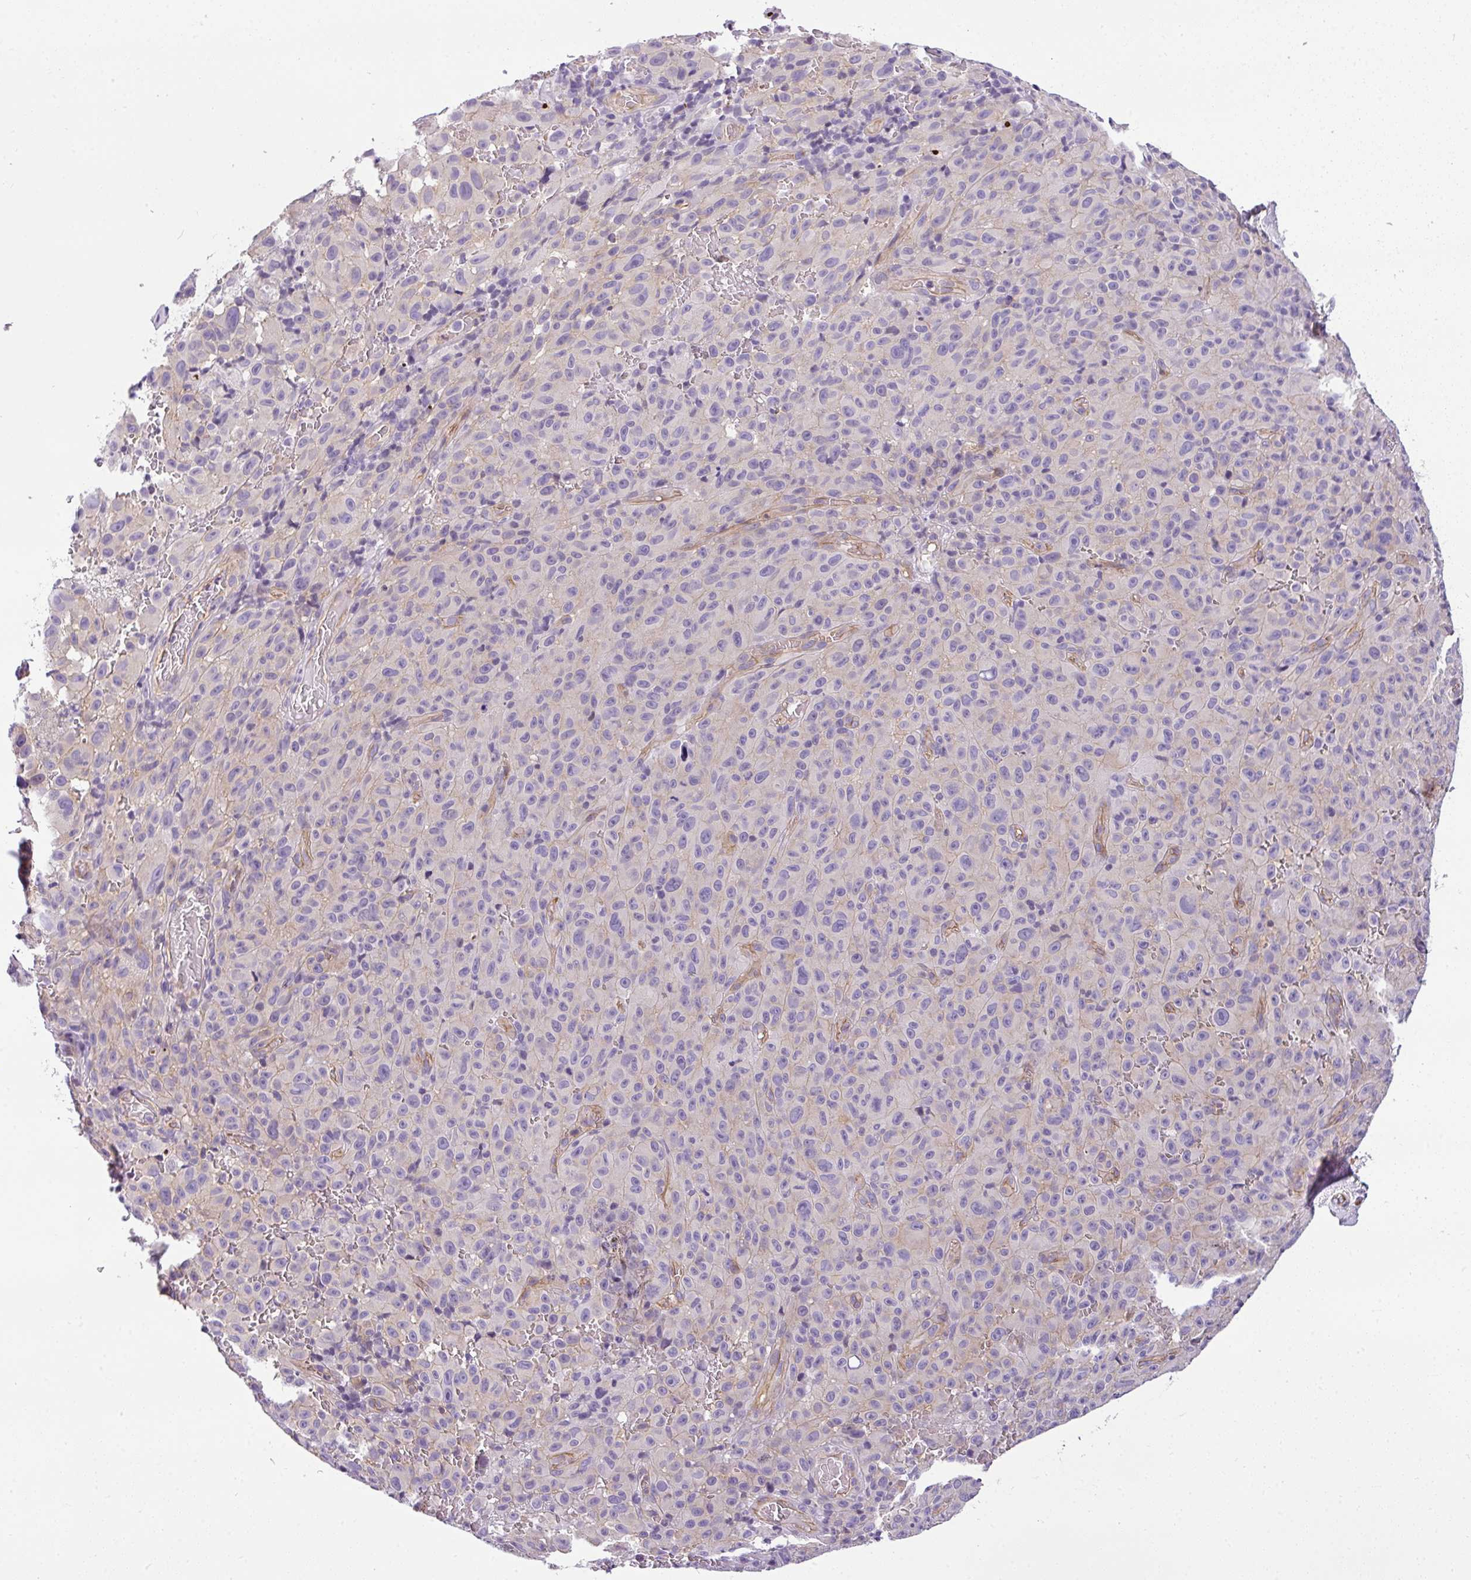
{"staining": {"intensity": "negative", "quantity": "none", "location": "none"}, "tissue": "melanoma", "cell_type": "Tumor cells", "image_type": "cancer", "snomed": [{"axis": "morphology", "description": "Malignant melanoma, NOS"}, {"axis": "topography", "description": "Skin"}], "caption": "Immunohistochemical staining of malignant melanoma demonstrates no significant staining in tumor cells.", "gene": "OR11H4", "patient": {"sex": "female", "age": 82}}